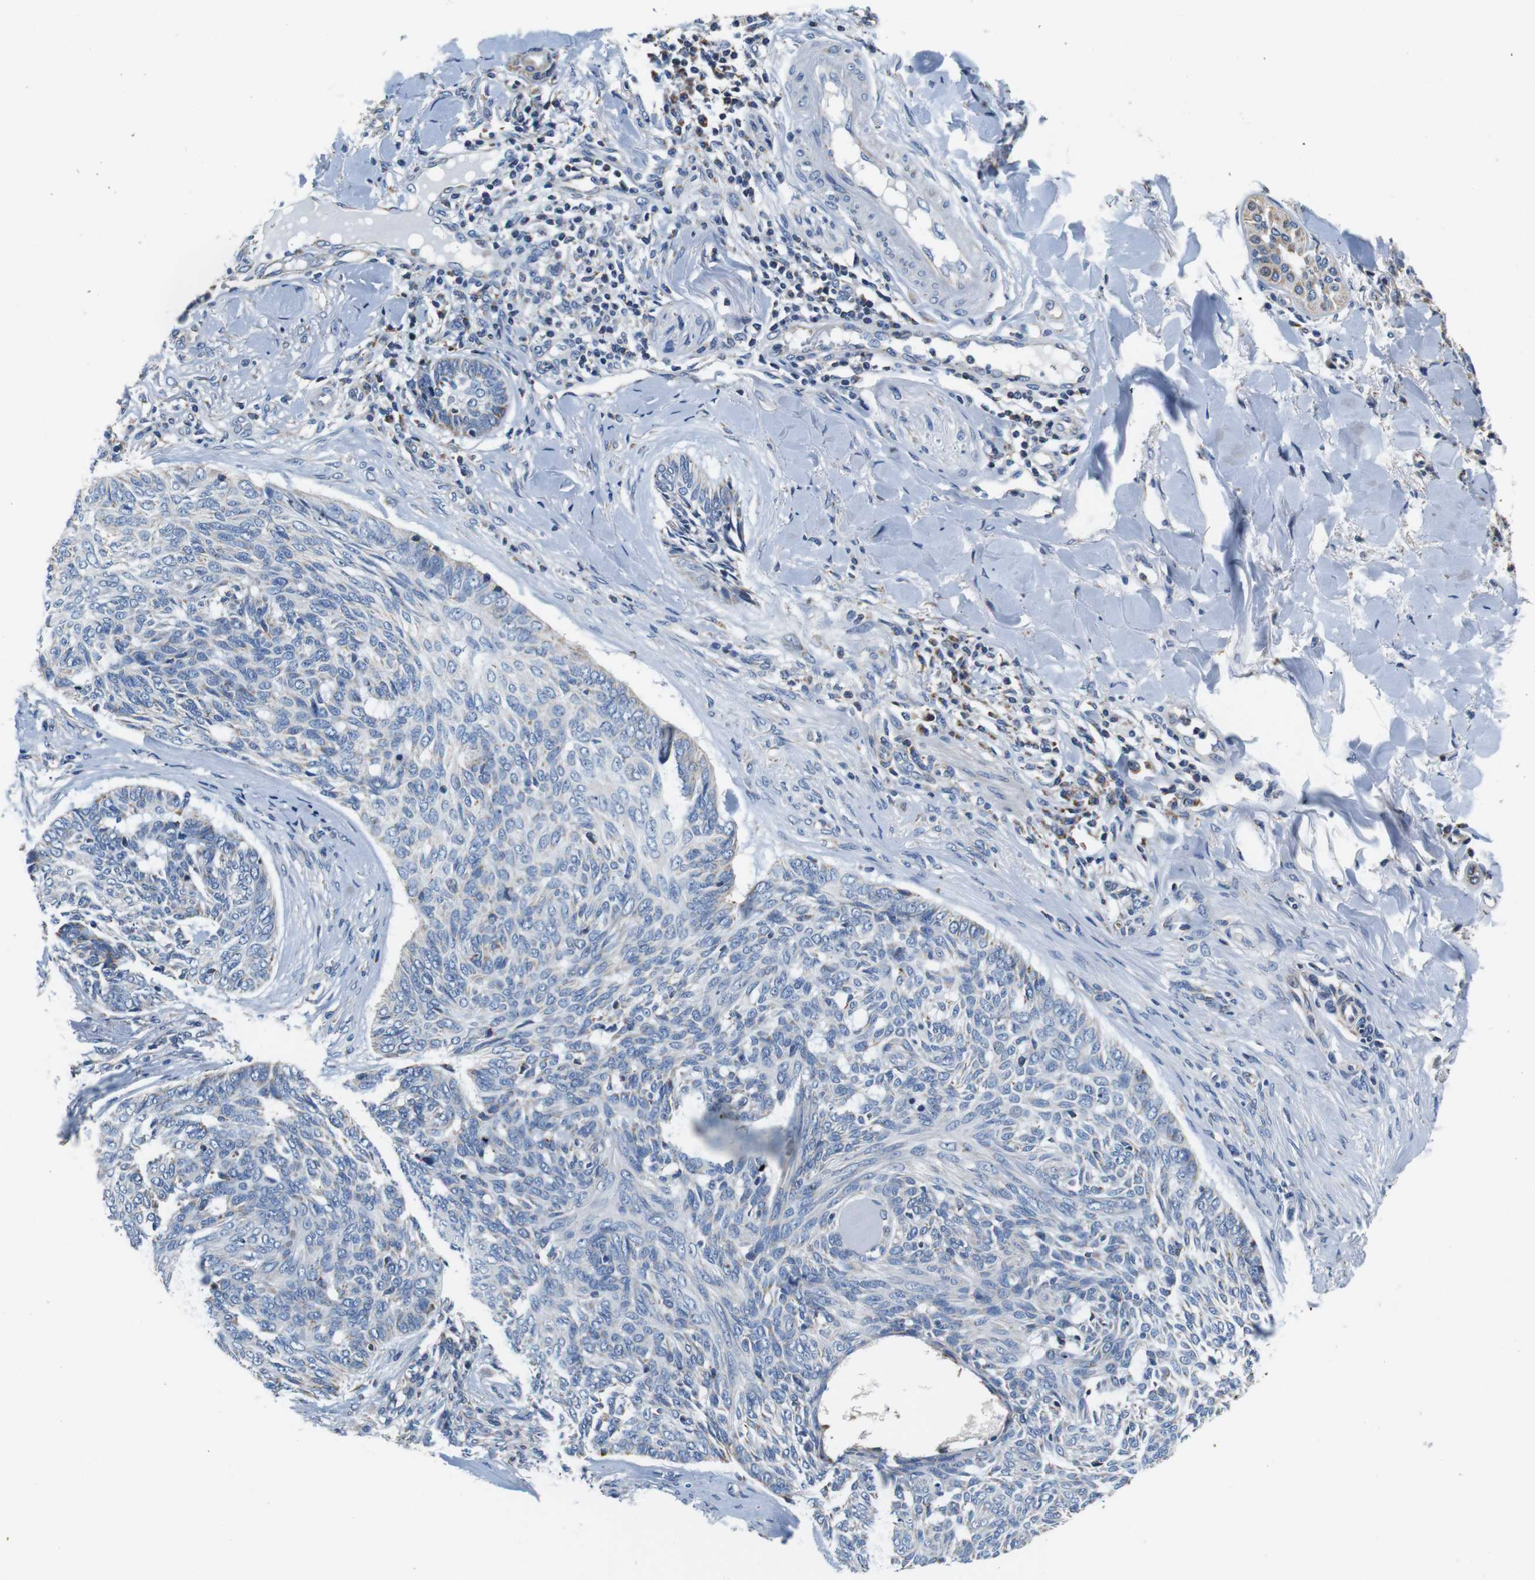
{"staining": {"intensity": "negative", "quantity": "none", "location": "none"}, "tissue": "skin cancer", "cell_type": "Tumor cells", "image_type": "cancer", "snomed": [{"axis": "morphology", "description": "Basal cell carcinoma"}, {"axis": "topography", "description": "Skin"}], "caption": "Histopathology image shows no protein positivity in tumor cells of basal cell carcinoma (skin) tissue.", "gene": "LRP4", "patient": {"sex": "male", "age": 43}}